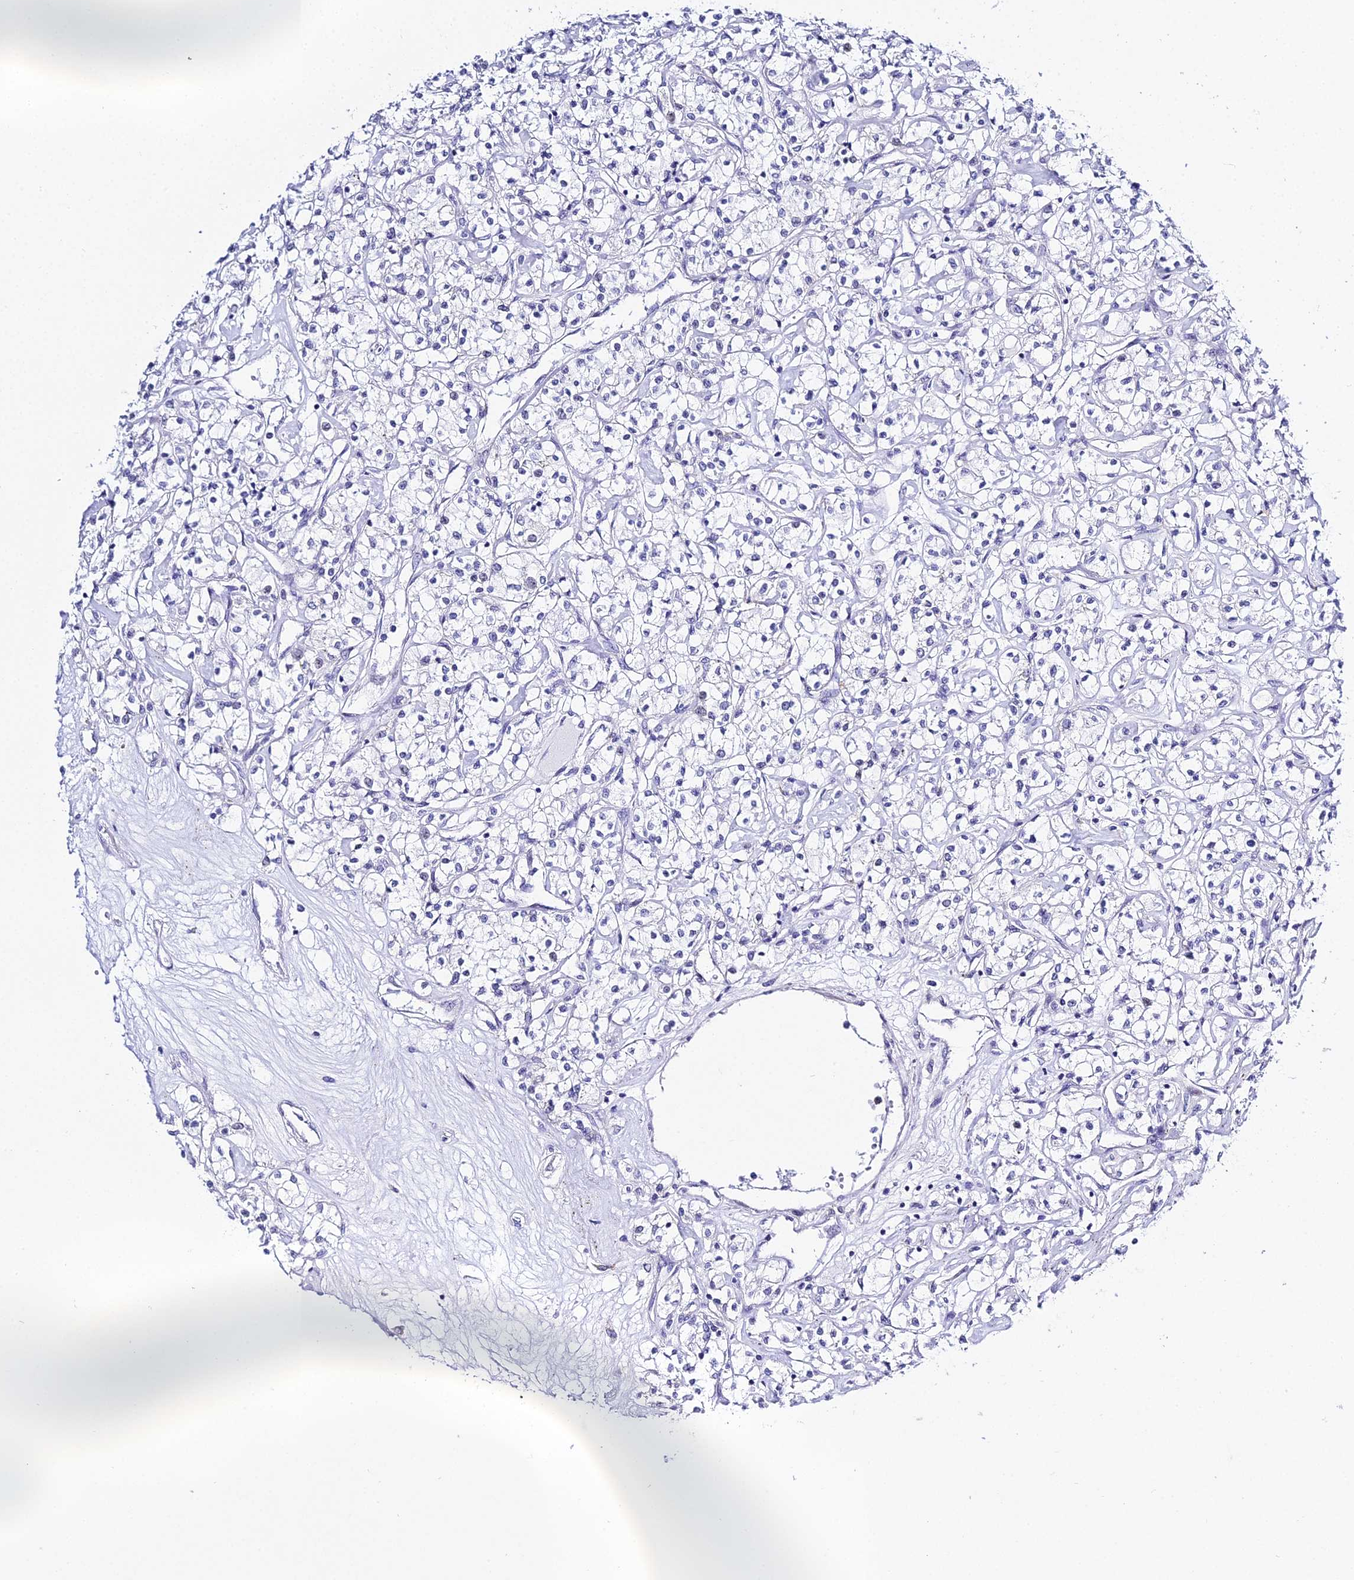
{"staining": {"intensity": "negative", "quantity": "none", "location": "none"}, "tissue": "renal cancer", "cell_type": "Tumor cells", "image_type": "cancer", "snomed": [{"axis": "morphology", "description": "Adenocarcinoma, NOS"}, {"axis": "topography", "description": "Kidney"}], "caption": "This is an IHC micrograph of renal adenocarcinoma. There is no positivity in tumor cells.", "gene": "POFUT2", "patient": {"sex": "female", "age": 59}}